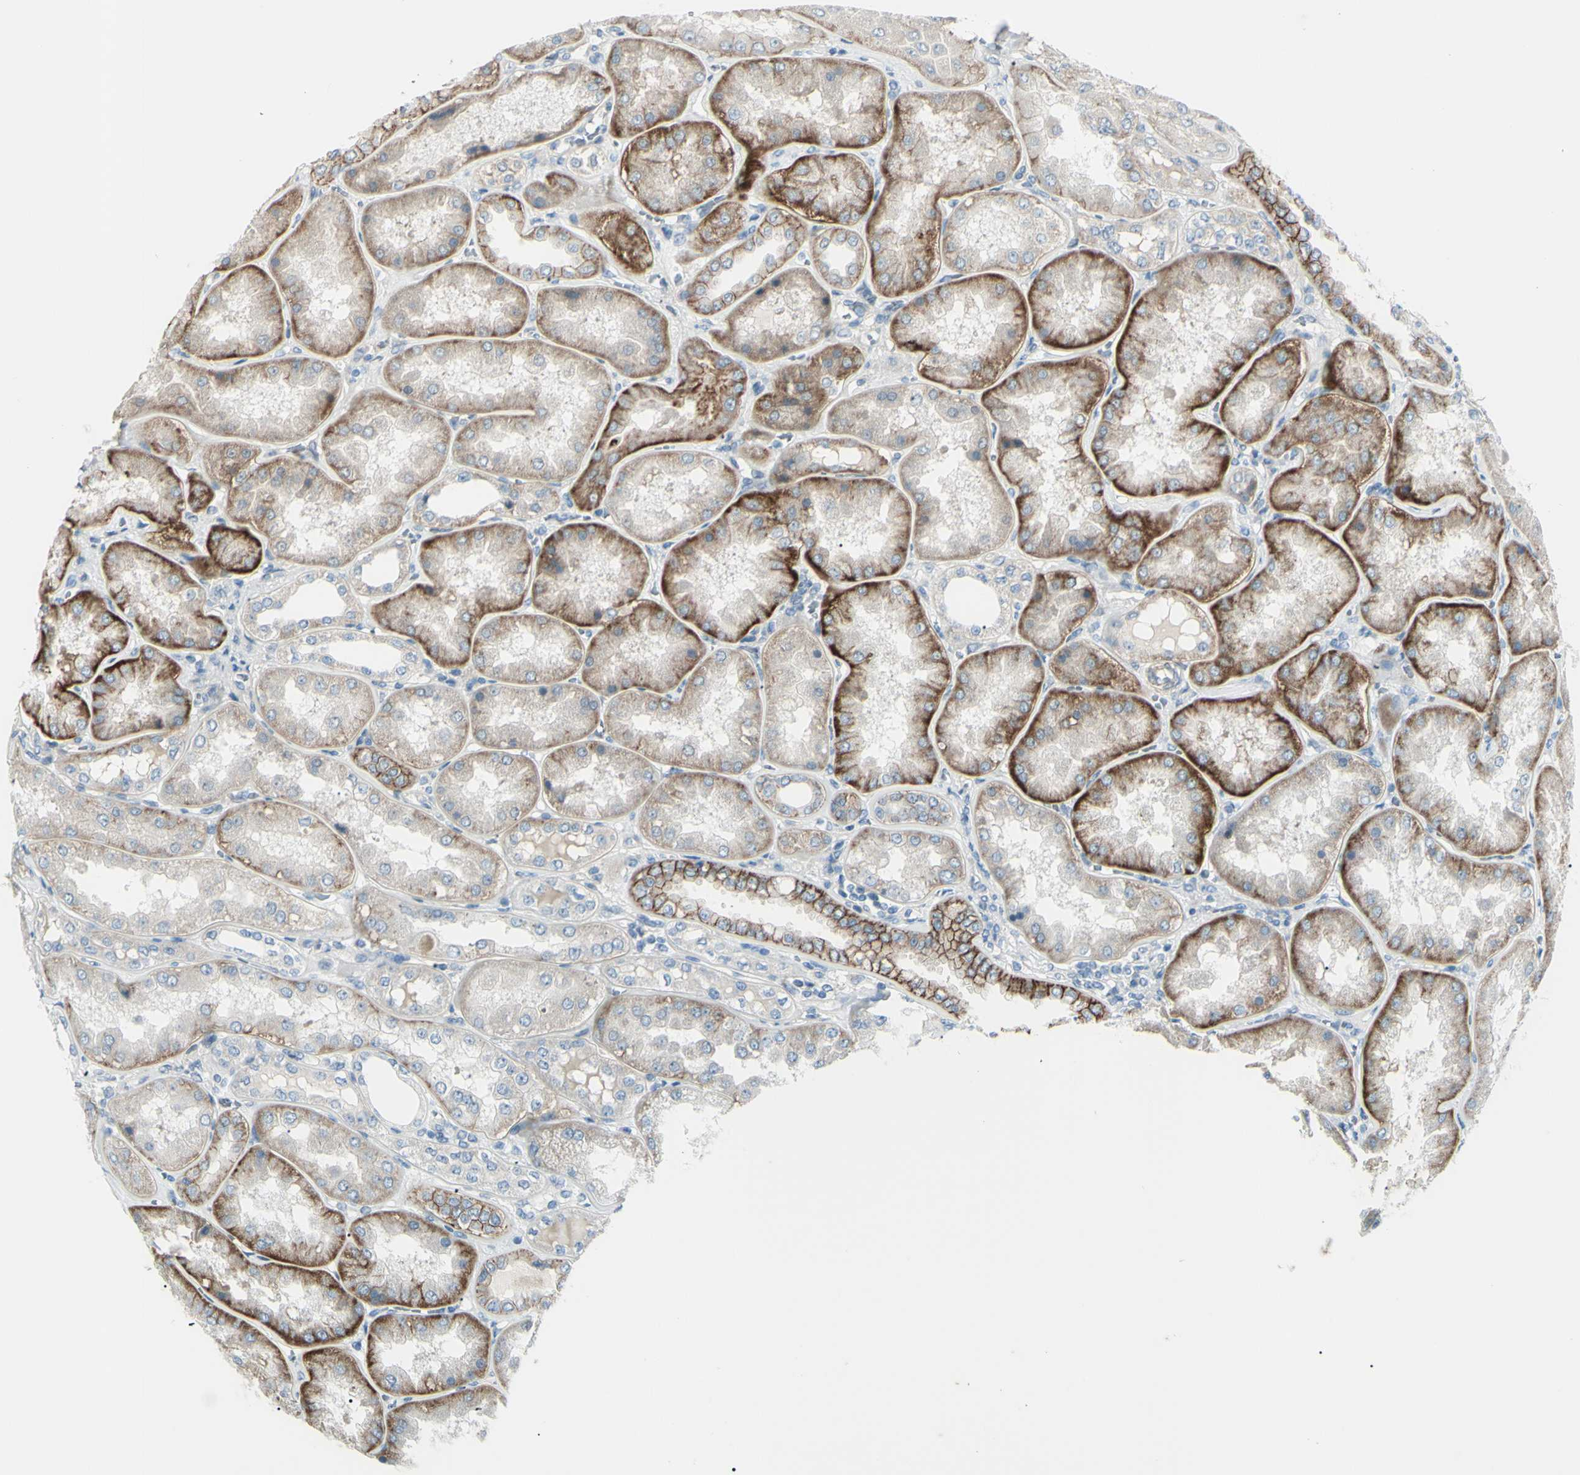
{"staining": {"intensity": "negative", "quantity": "none", "location": "none"}, "tissue": "kidney", "cell_type": "Cells in glomeruli", "image_type": "normal", "snomed": [{"axis": "morphology", "description": "Normal tissue, NOS"}, {"axis": "topography", "description": "Kidney"}], "caption": "This photomicrograph is of unremarkable kidney stained with immunohistochemistry (IHC) to label a protein in brown with the nuclei are counter-stained blue. There is no staining in cells in glomeruli.", "gene": "LRRK1", "patient": {"sex": "female", "age": 56}}